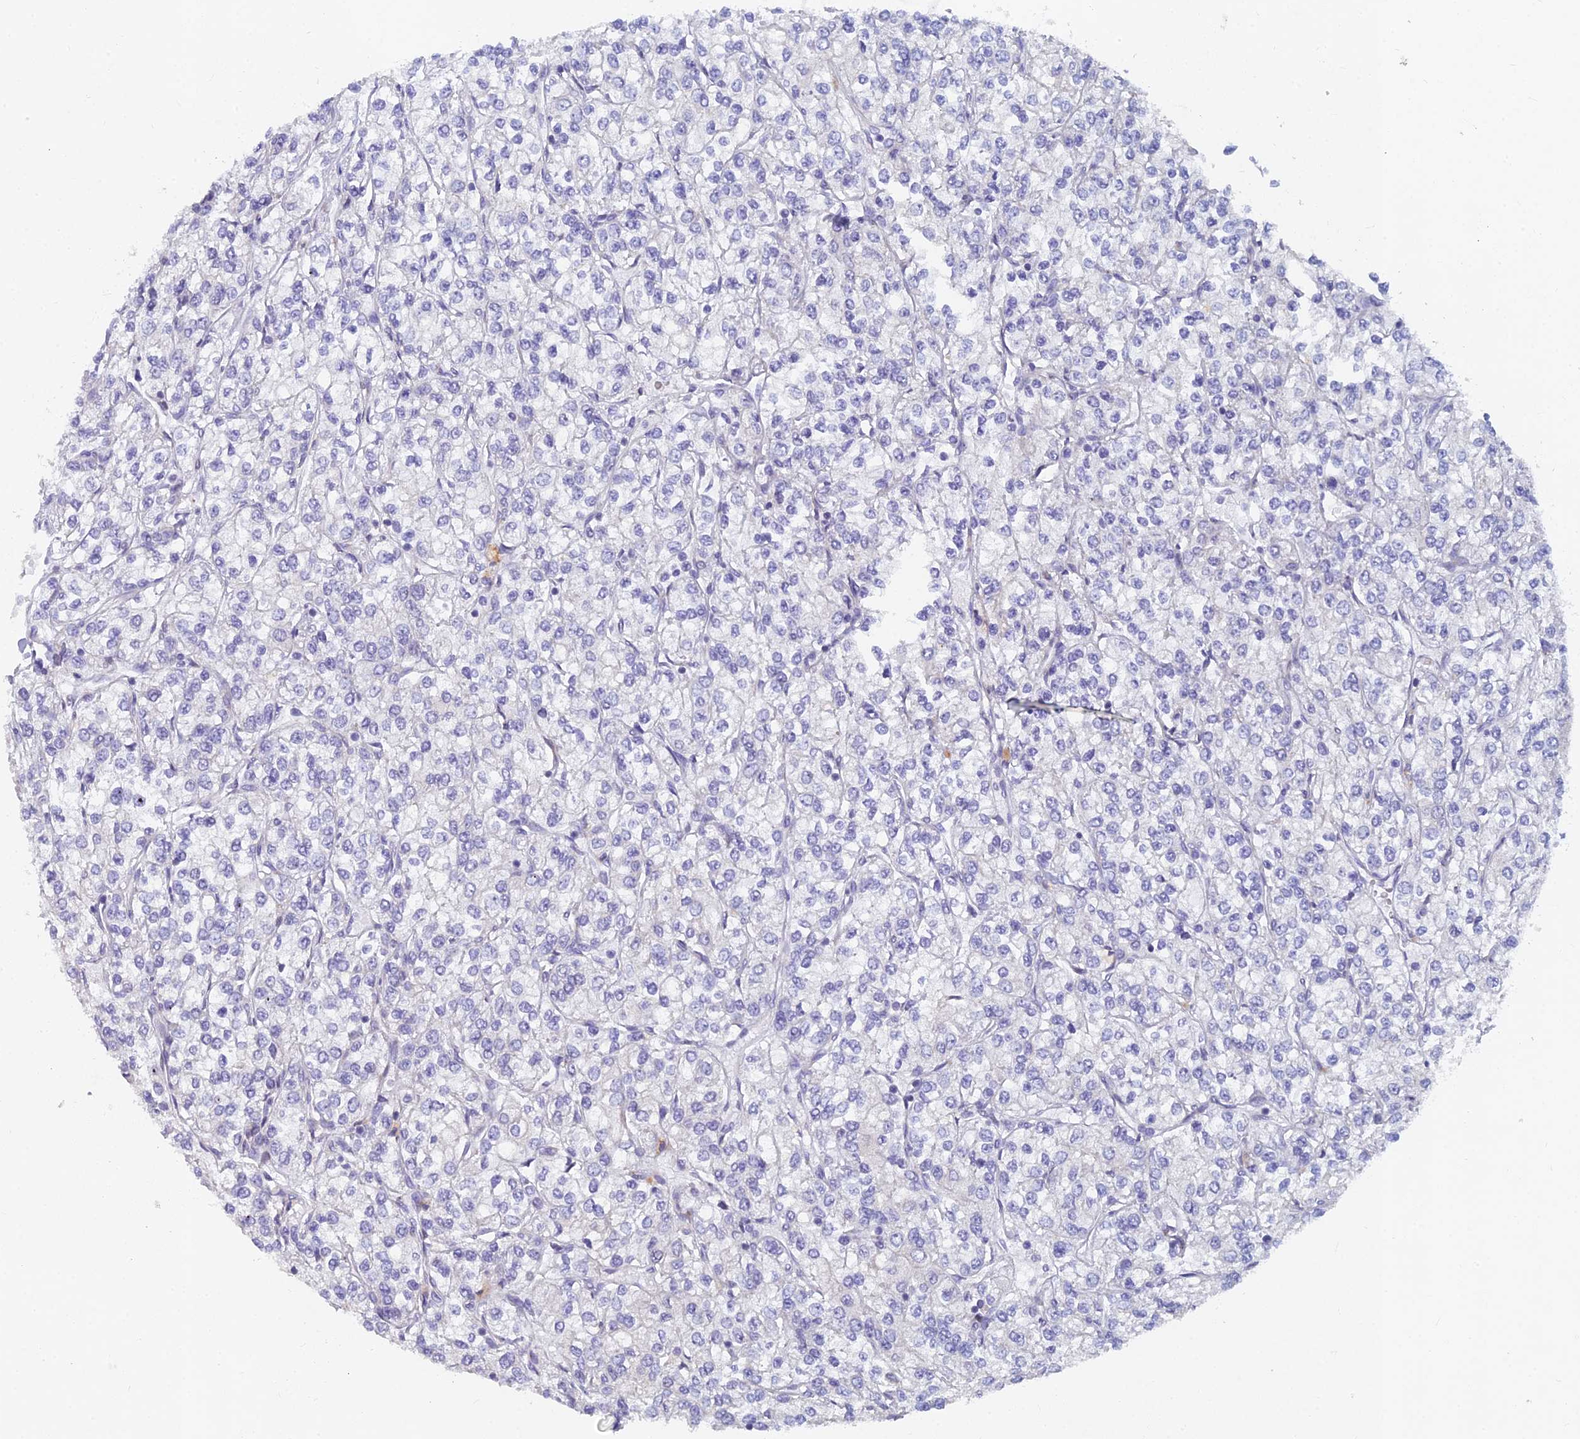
{"staining": {"intensity": "negative", "quantity": "none", "location": "none"}, "tissue": "renal cancer", "cell_type": "Tumor cells", "image_type": "cancer", "snomed": [{"axis": "morphology", "description": "Adenocarcinoma, NOS"}, {"axis": "topography", "description": "Kidney"}], "caption": "Immunohistochemistry photomicrograph of human adenocarcinoma (renal) stained for a protein (brown), which displays no expression in tumor cells.", "gene": "B9D2", "patient": {"sex": "male", "age": 80}}